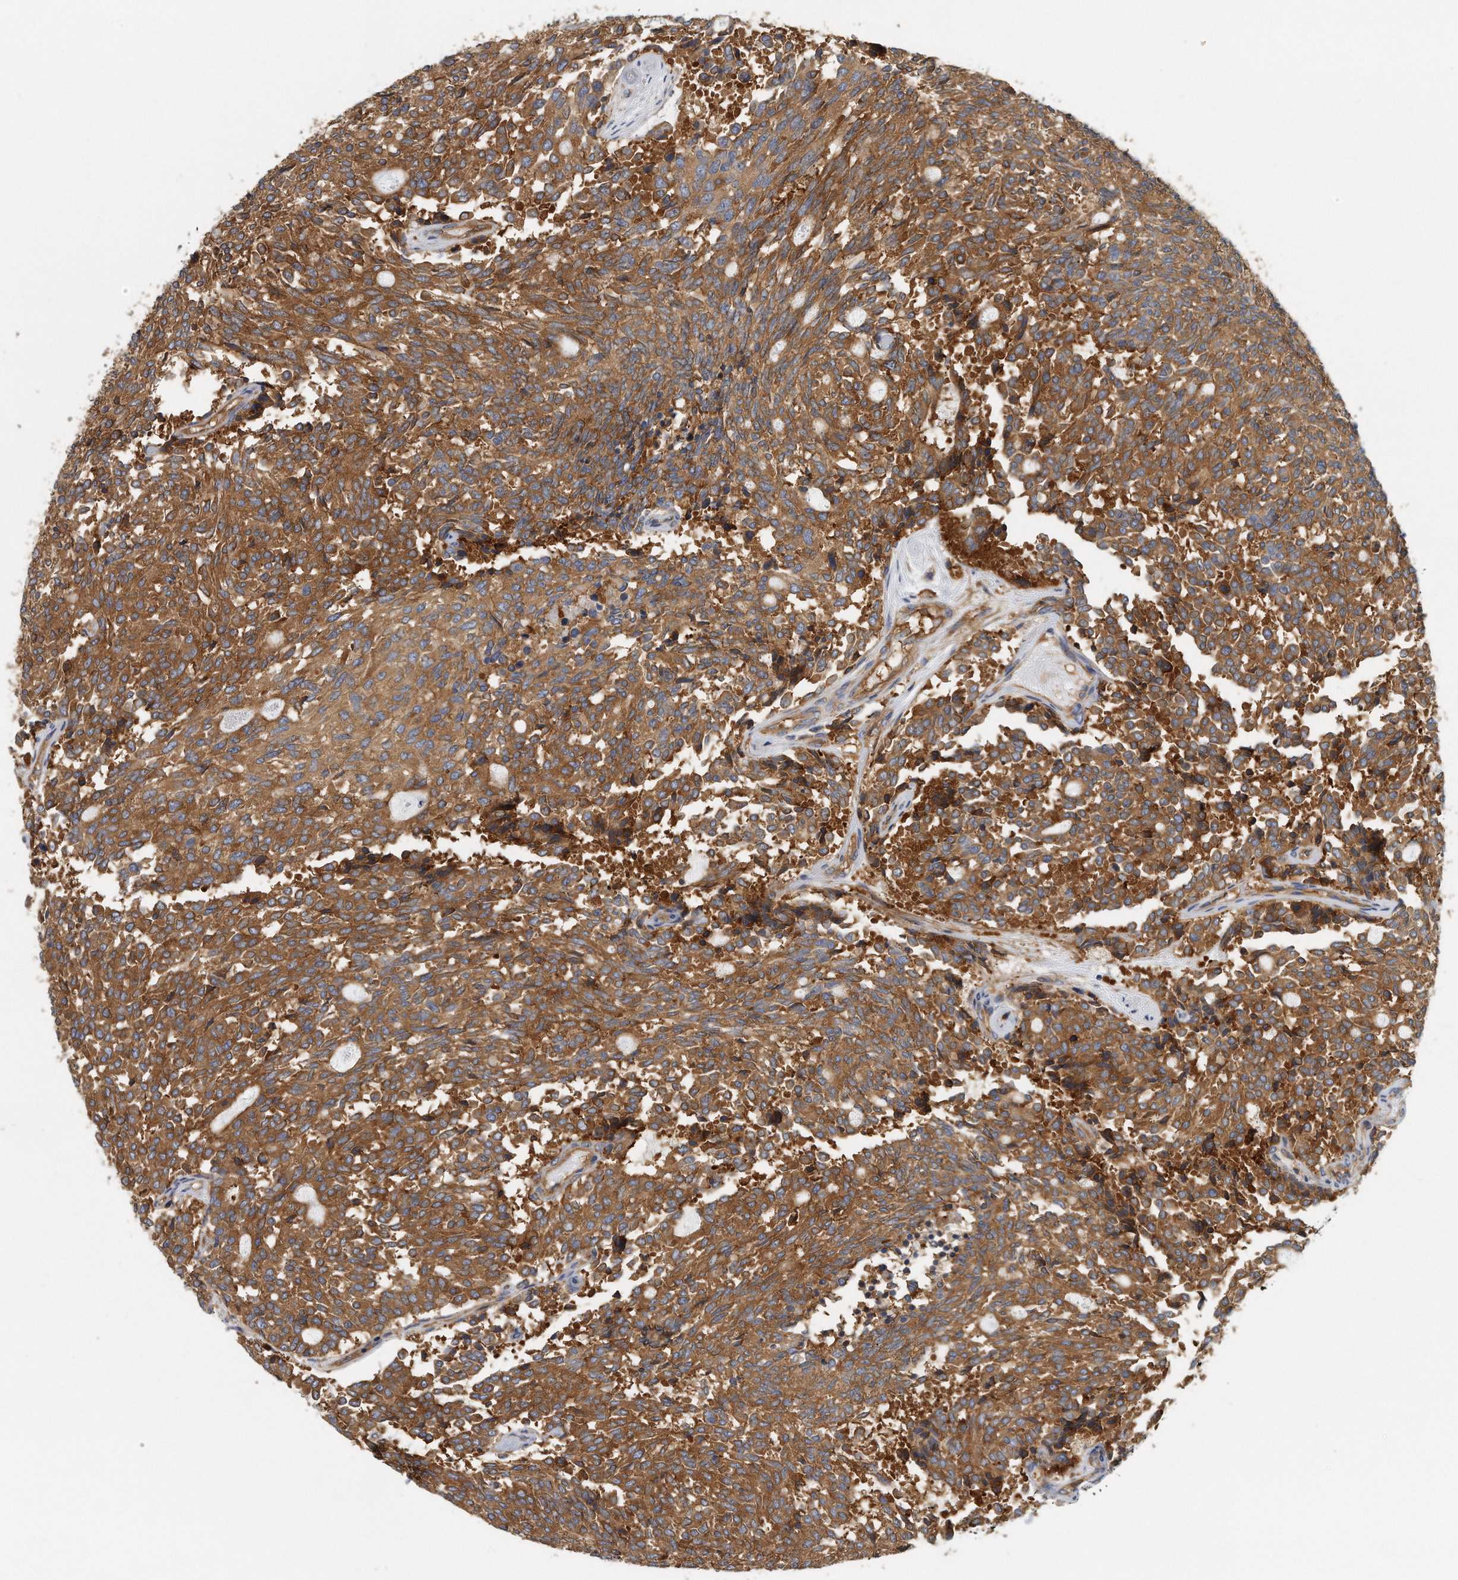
{"staining": {"intensity": "moderate", "quantity": ">75%", "location": "cytoplasmic/membranous"}, "tissue": "carcinoid", "cell_type": "Tumor cells", "image_type": "cancer", "snomed": [{"axis": "morphology", "description": "Carcinoid, malignant, NOS"}, {"axis": "topography", "description": "Pancreas"}], "caption": "Tumor cells demonstrate medium levels of moderate cytoplasmic/membranous staining in approximately >75% of cells in carcinoid (malignant).", "gene": "EIF3I", "patient": {"sex": "female", "age": 54}}